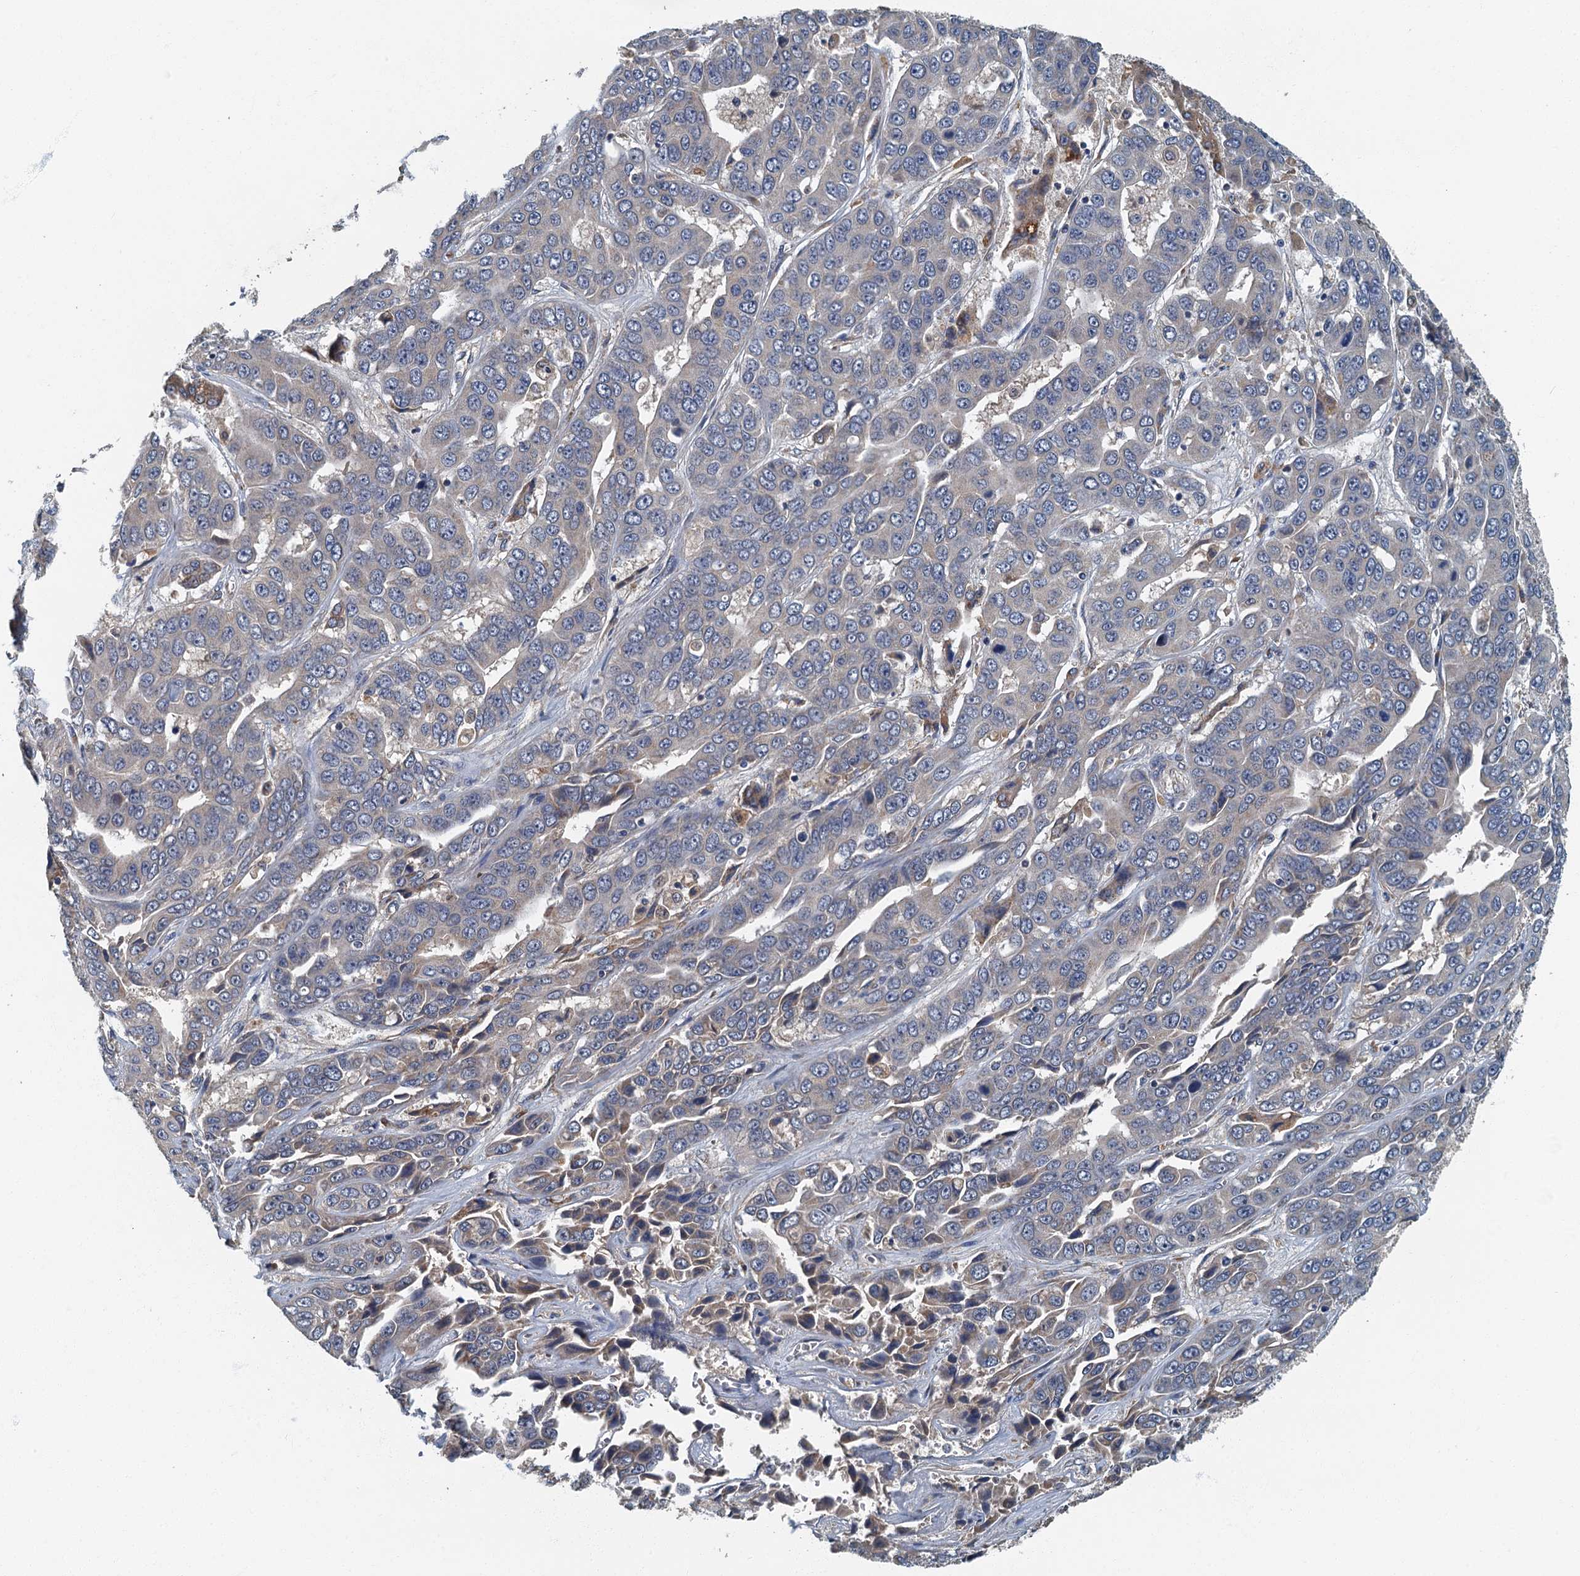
{"staining": {"intensity": "negative", "quantity": "none", "location": "none"}, "tissue": "liver cancer", "cell_type": "Tumor cells", "image_type": "cancer", "snomed": [{"axis": "morphology", "description": "Cholangiocarcinoma"}, {"axis": "topography", "description": "Liver"}], "caption": "The micrograph displays no significant expression in tumor cells of liver cancer.", "gene": "DDX49", "patient": {"sex": "female", "age": 52}}